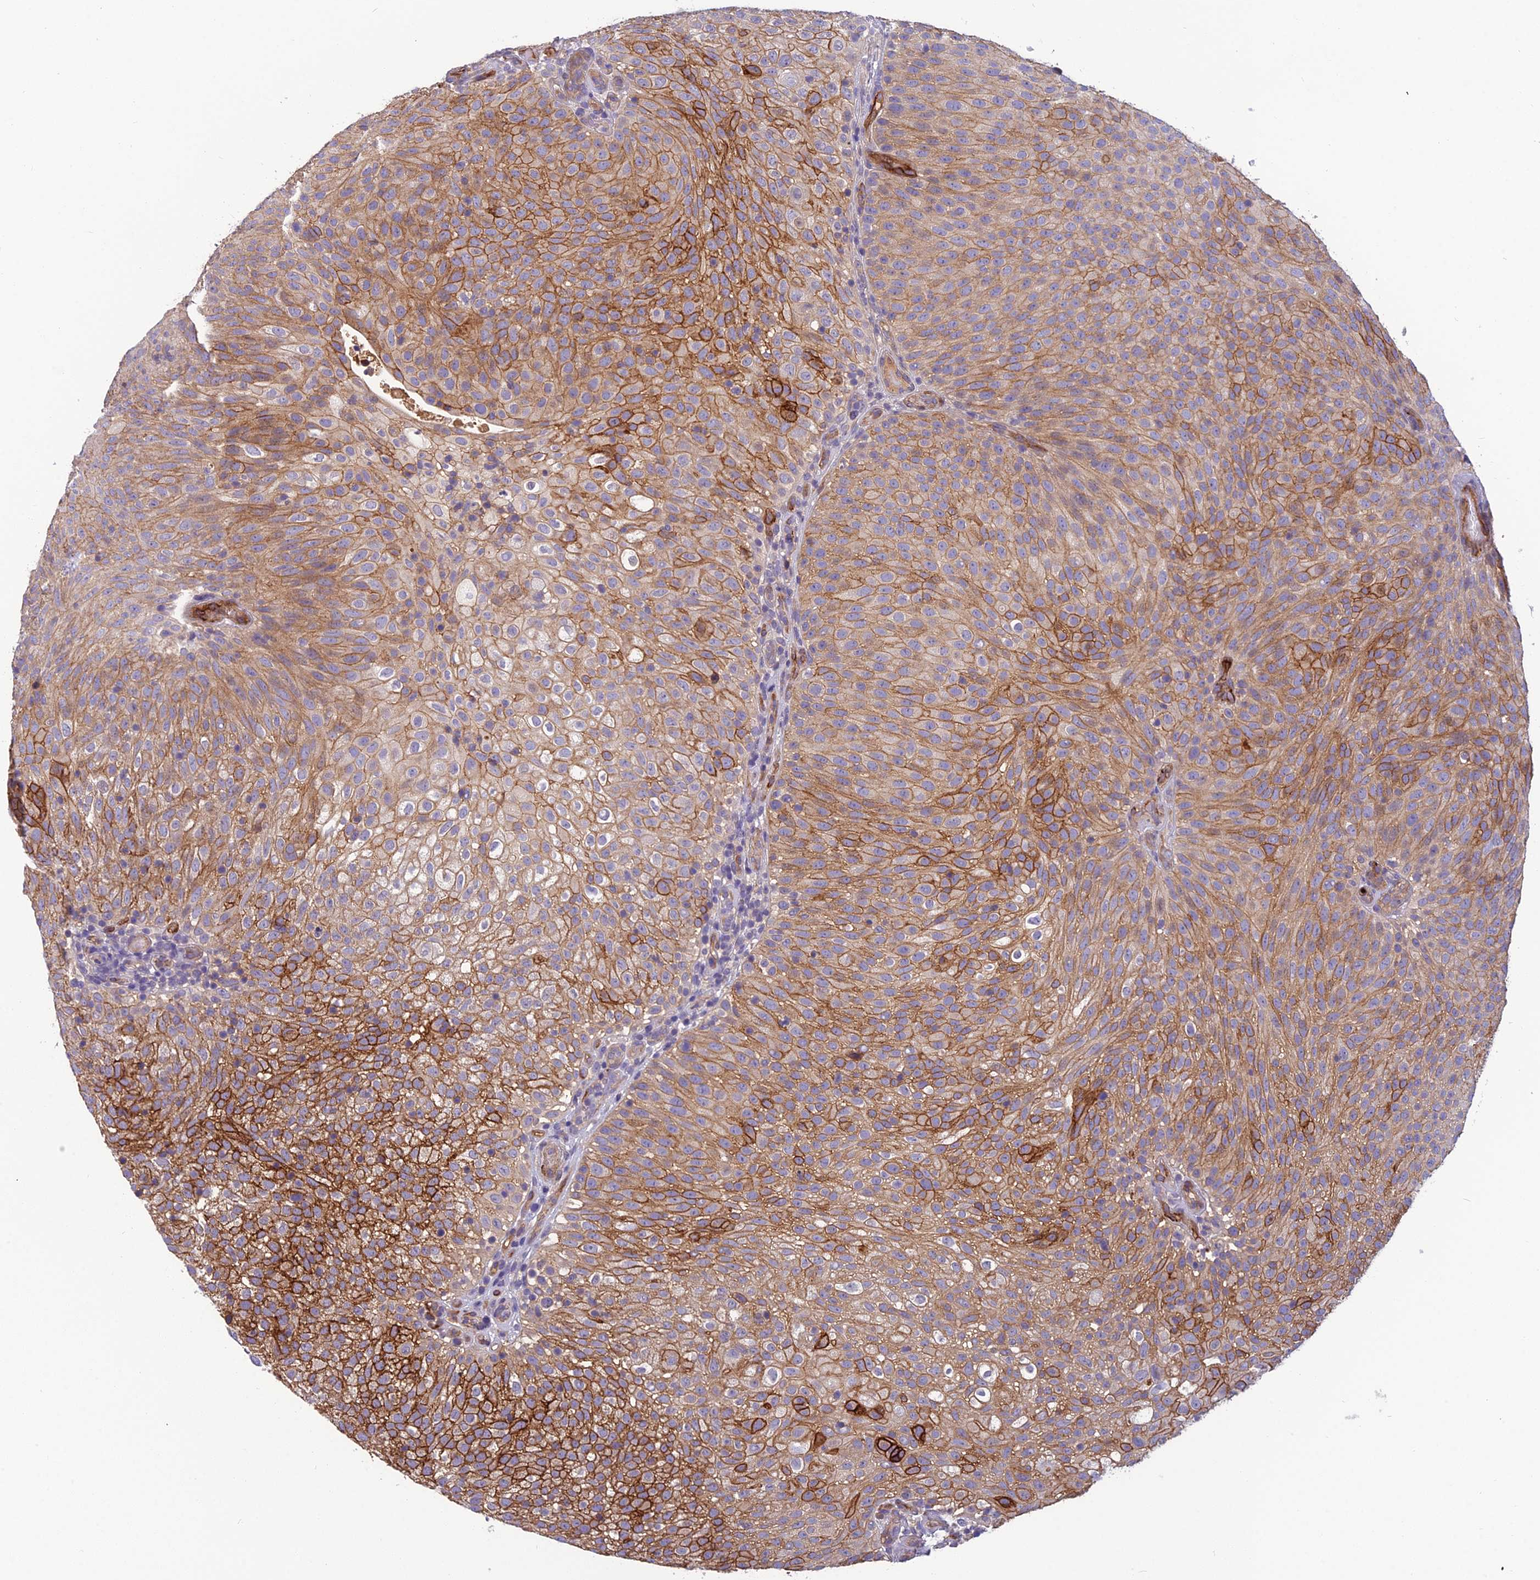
{"staining": {"intensity": "moderate", "quantity": ">75%", "location": "cytoplasmic/membranous"}, "tissue": "urothelial cancer", "cell_type": "Tumor cells", "image_type": "cancer", "snomed": [{"axis": "morphology", "description": "Urothelial carcinoma, Low grade"}, {"axis": "topography", "description": "Urinary bladder"}], "caption": "An image of urothelial carcinoma (low-grade) stained for a protein displays moderate cytoplasmic/membranous brown staining in tumor cells. (Brightfield microscopy of DAB IHC at high magnification).", "gene": "TSPAN15", "patient": {"sex": "male", "age": 78}}